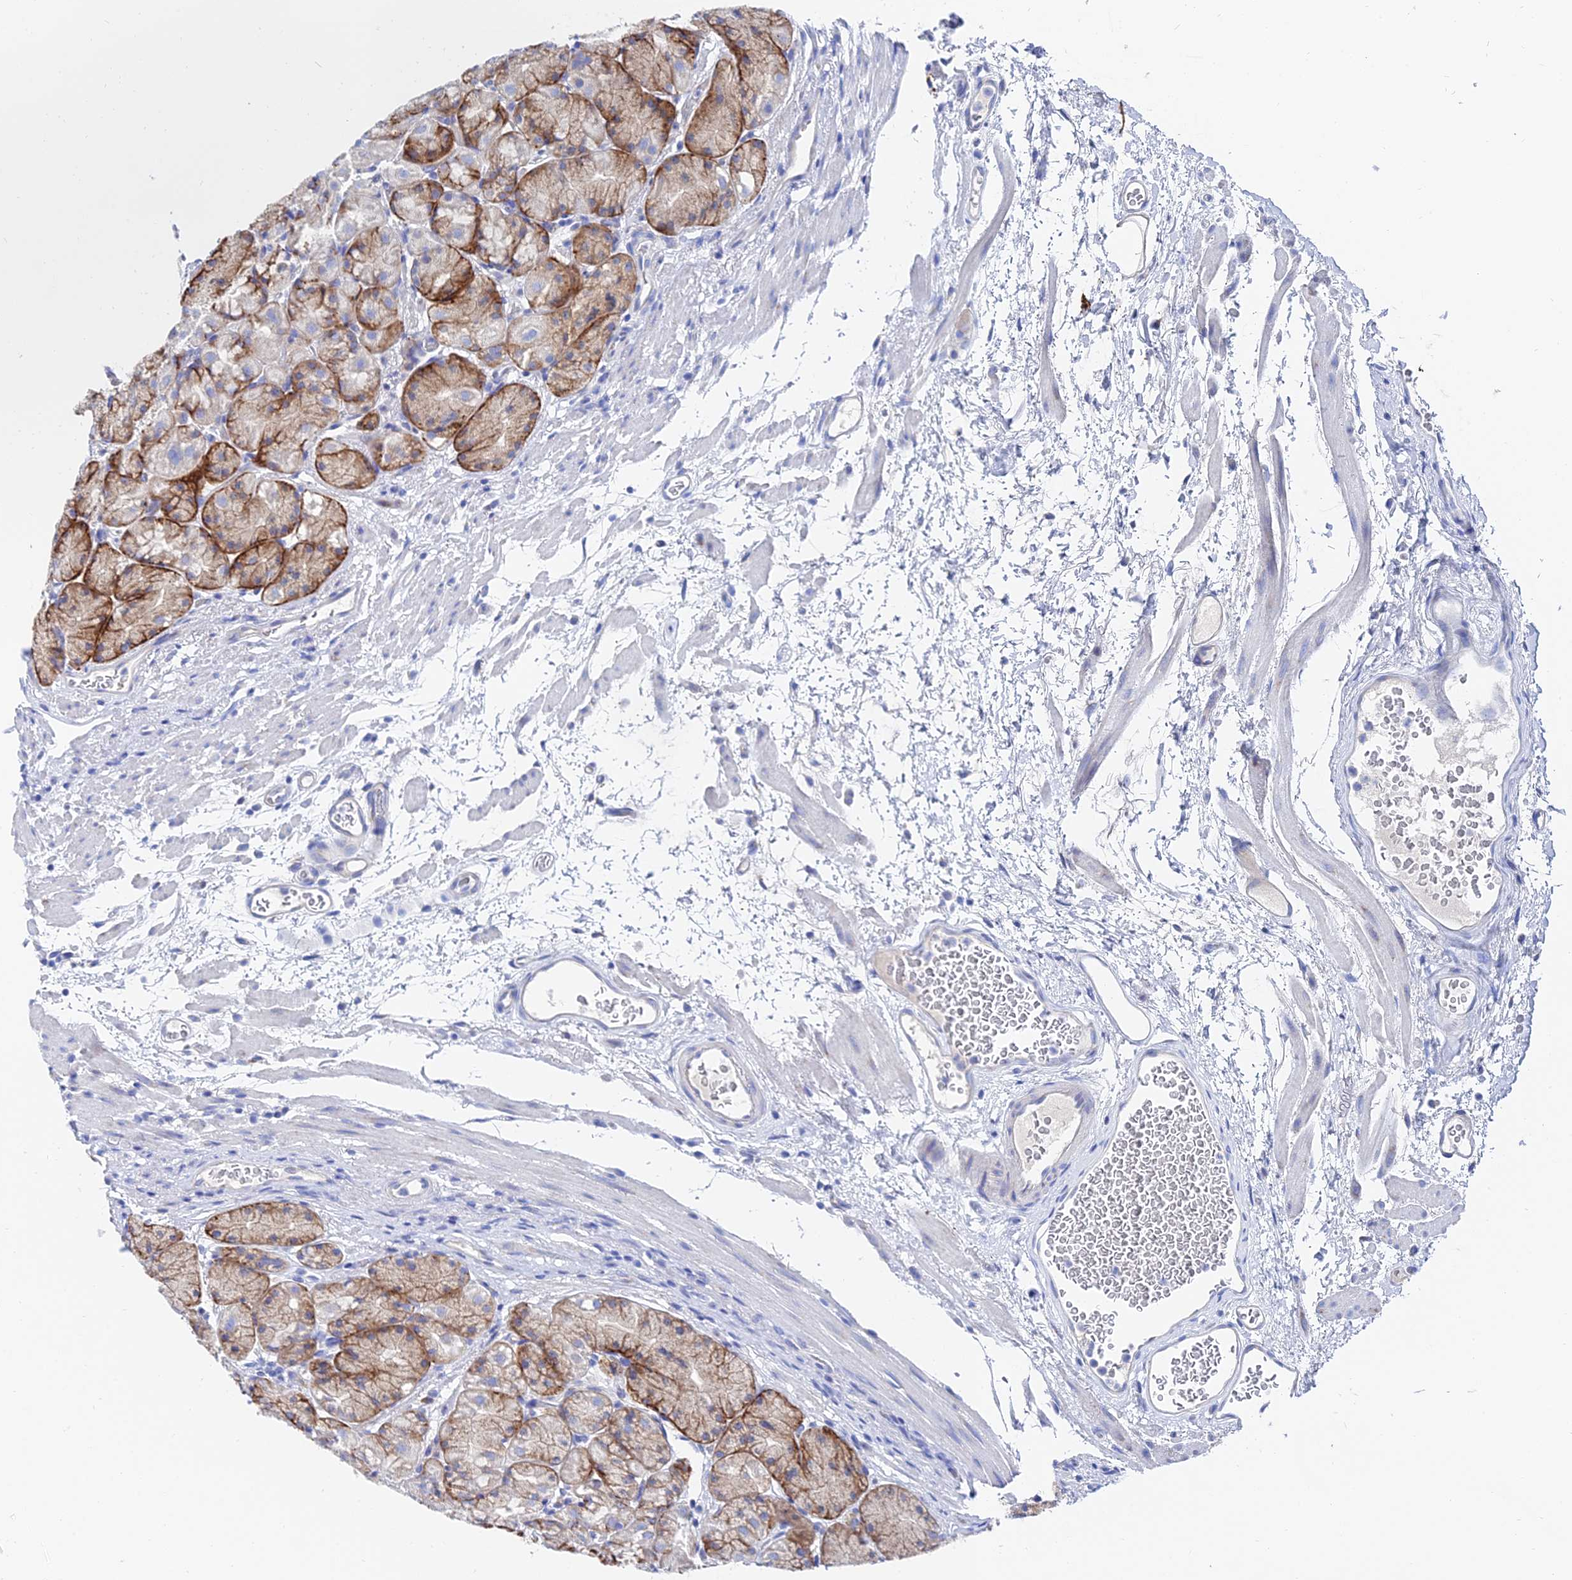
{"staining": {"intensity": "strong", "quantity": "25%-75%", "location": "cytoplasmic/membranous"}, "tissue": "stomach", "cell_type": "Glandular cells", "image_type": "normal", "snomed": [{"axis": "morphology", "description": "Normal tissue, NOS"}, {"axis": "topography", "description": "Stomach"}], "caption": "IHC photomicrograph of benign stomach stained for a protein (brown), which demonstrates high levels of strong cytoplasmic/membranous staining in approximately 25%-75% of glandular cells.", "gene": "PTTG1", "patient": {"sex": "male", "age": 63}}